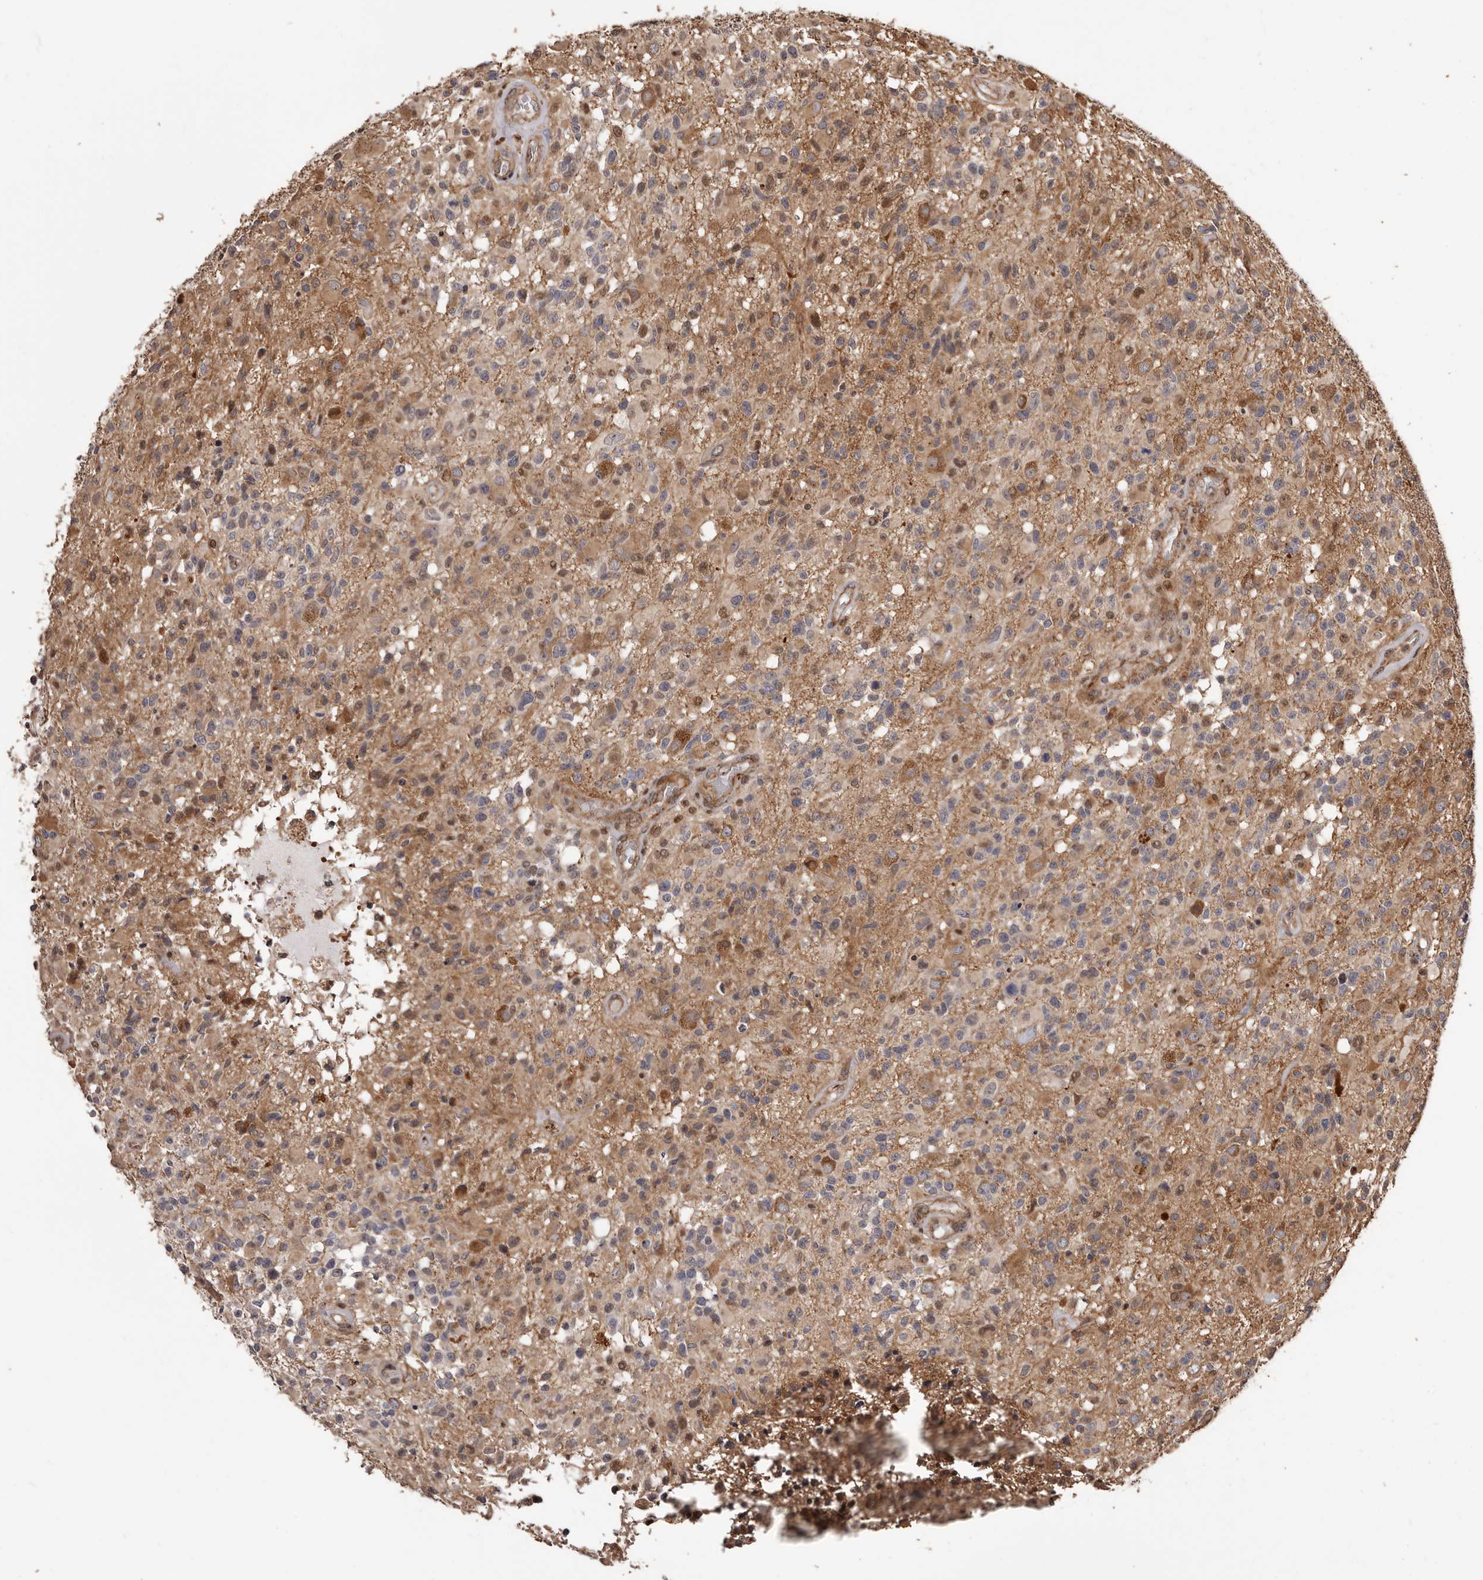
{"staining": {"intensity": "moderate", "quantity": "<25%", "location": "cytoplasmic/membranous"}, "tissue": "glioma", "cell_type": "Tumor cells", "image_type": "cancer", "snomed": [{"axis": "morphology", "description": "Glioma, malignant, High grade"}, {"axis": "morphology", "description": "Glioblastoma, NOS"}, {"axis": "topography", "description": "Brain"}], "caption": "DAB (3,3'-diaminobenzidine) immunohistochemical staining of glioma exhibits moderate cytoplasmic/membranous protein staining in approximately <25% of tumor cells.", "gene": "ZCCHC7", "patient": {"sex": "male", "age": 60}}